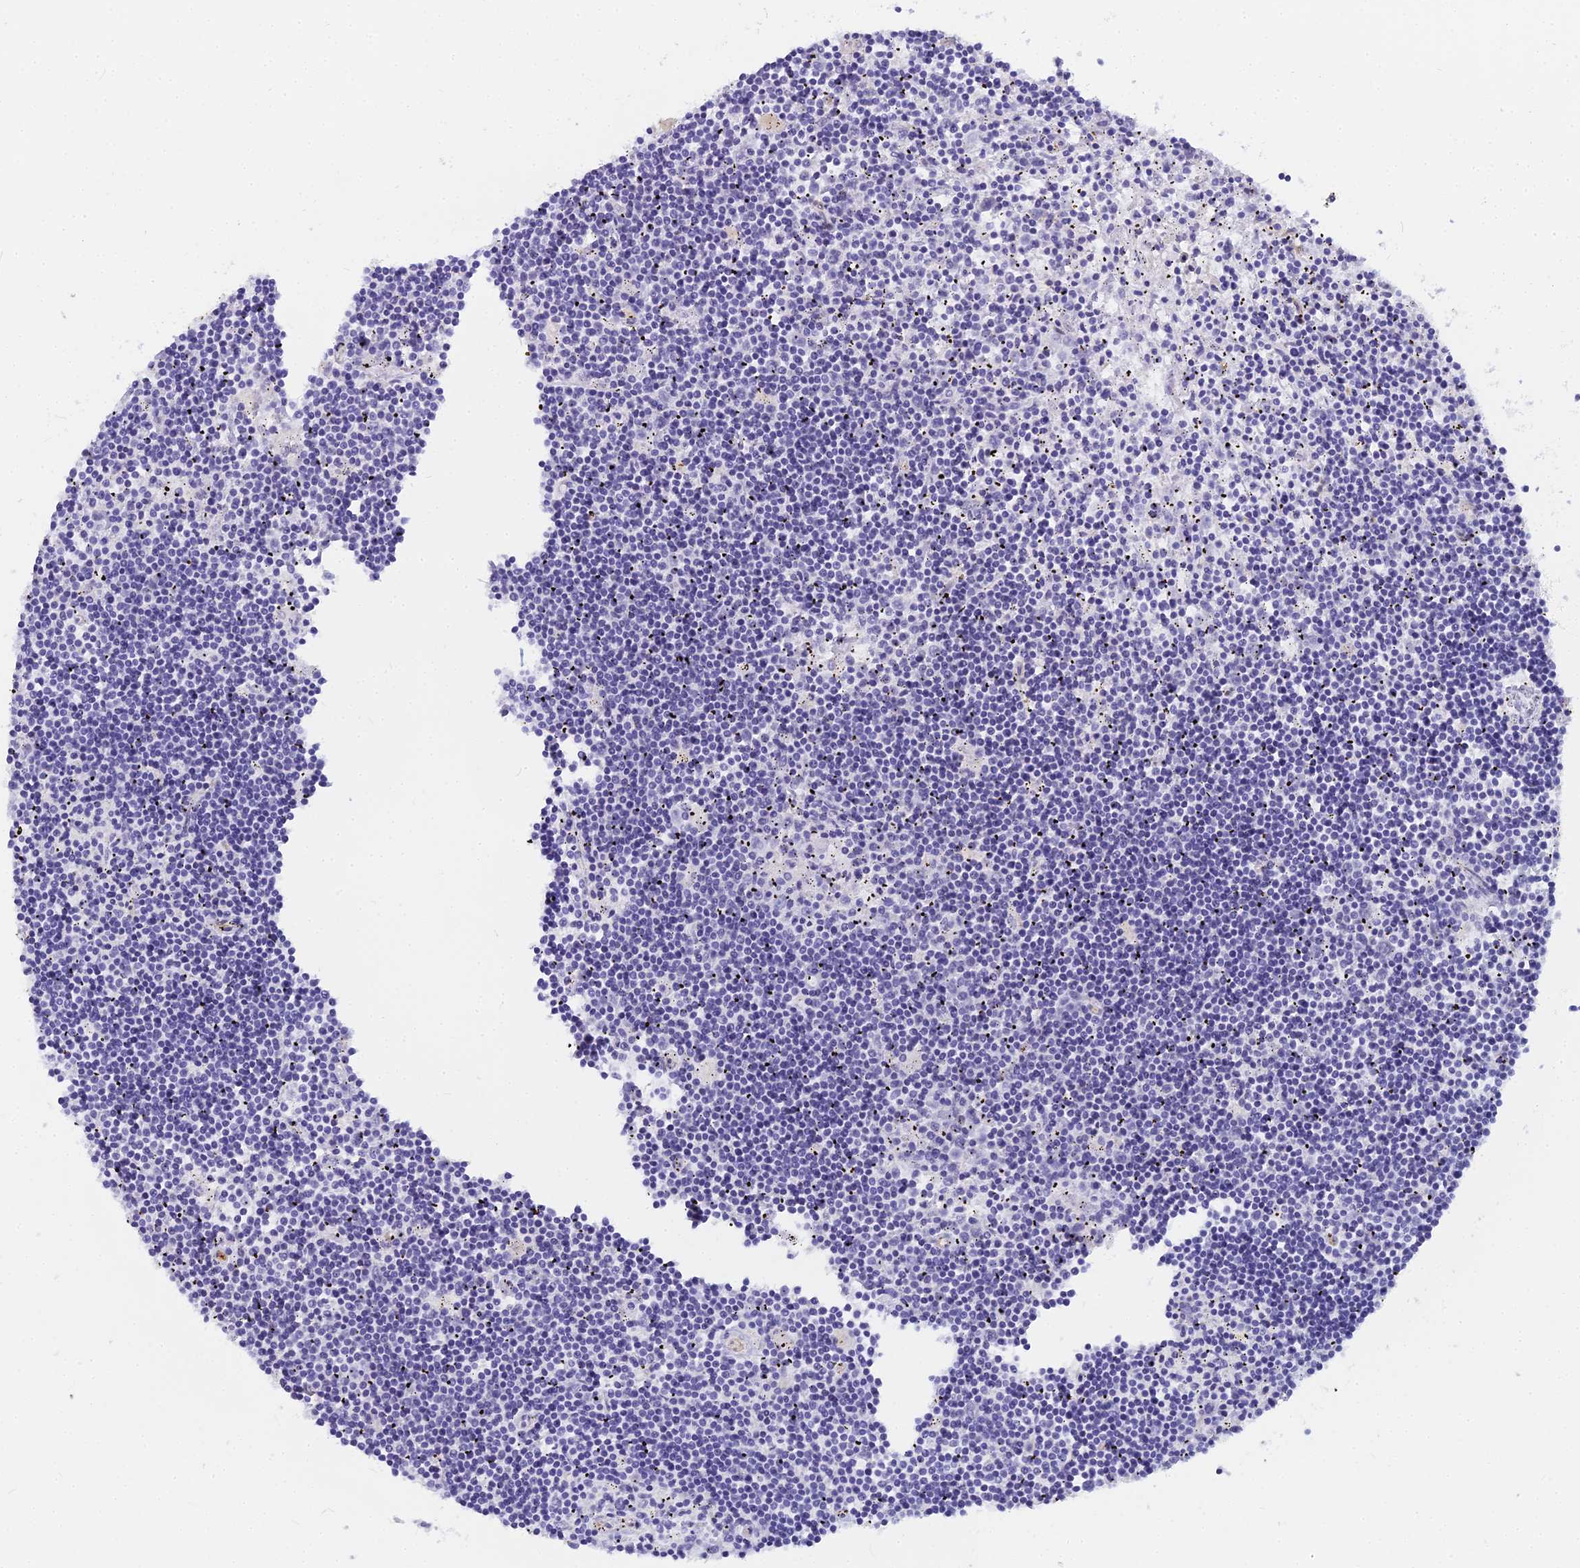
{"staining": {"intensity": "negative", "quantity": "none", "location": "none"}, "tissue": "lymphoma", "cell_type": "Tumor cells", "image_type": "cancer", "snomed": [{"axis": "morphology", "description": "Malignant lymphoma, non-Hodgkin's type, Low grade"}, {"axis": "topography", "description": "Spleen"}], "caption": "Immunohistochemical staining of human low-grade malignant lymphoma, non-Hodgkin's type exhibits no significant expression in tumor cells.", "gene": "EVI2A", "patient": {"sex": "male", "age": 76}}